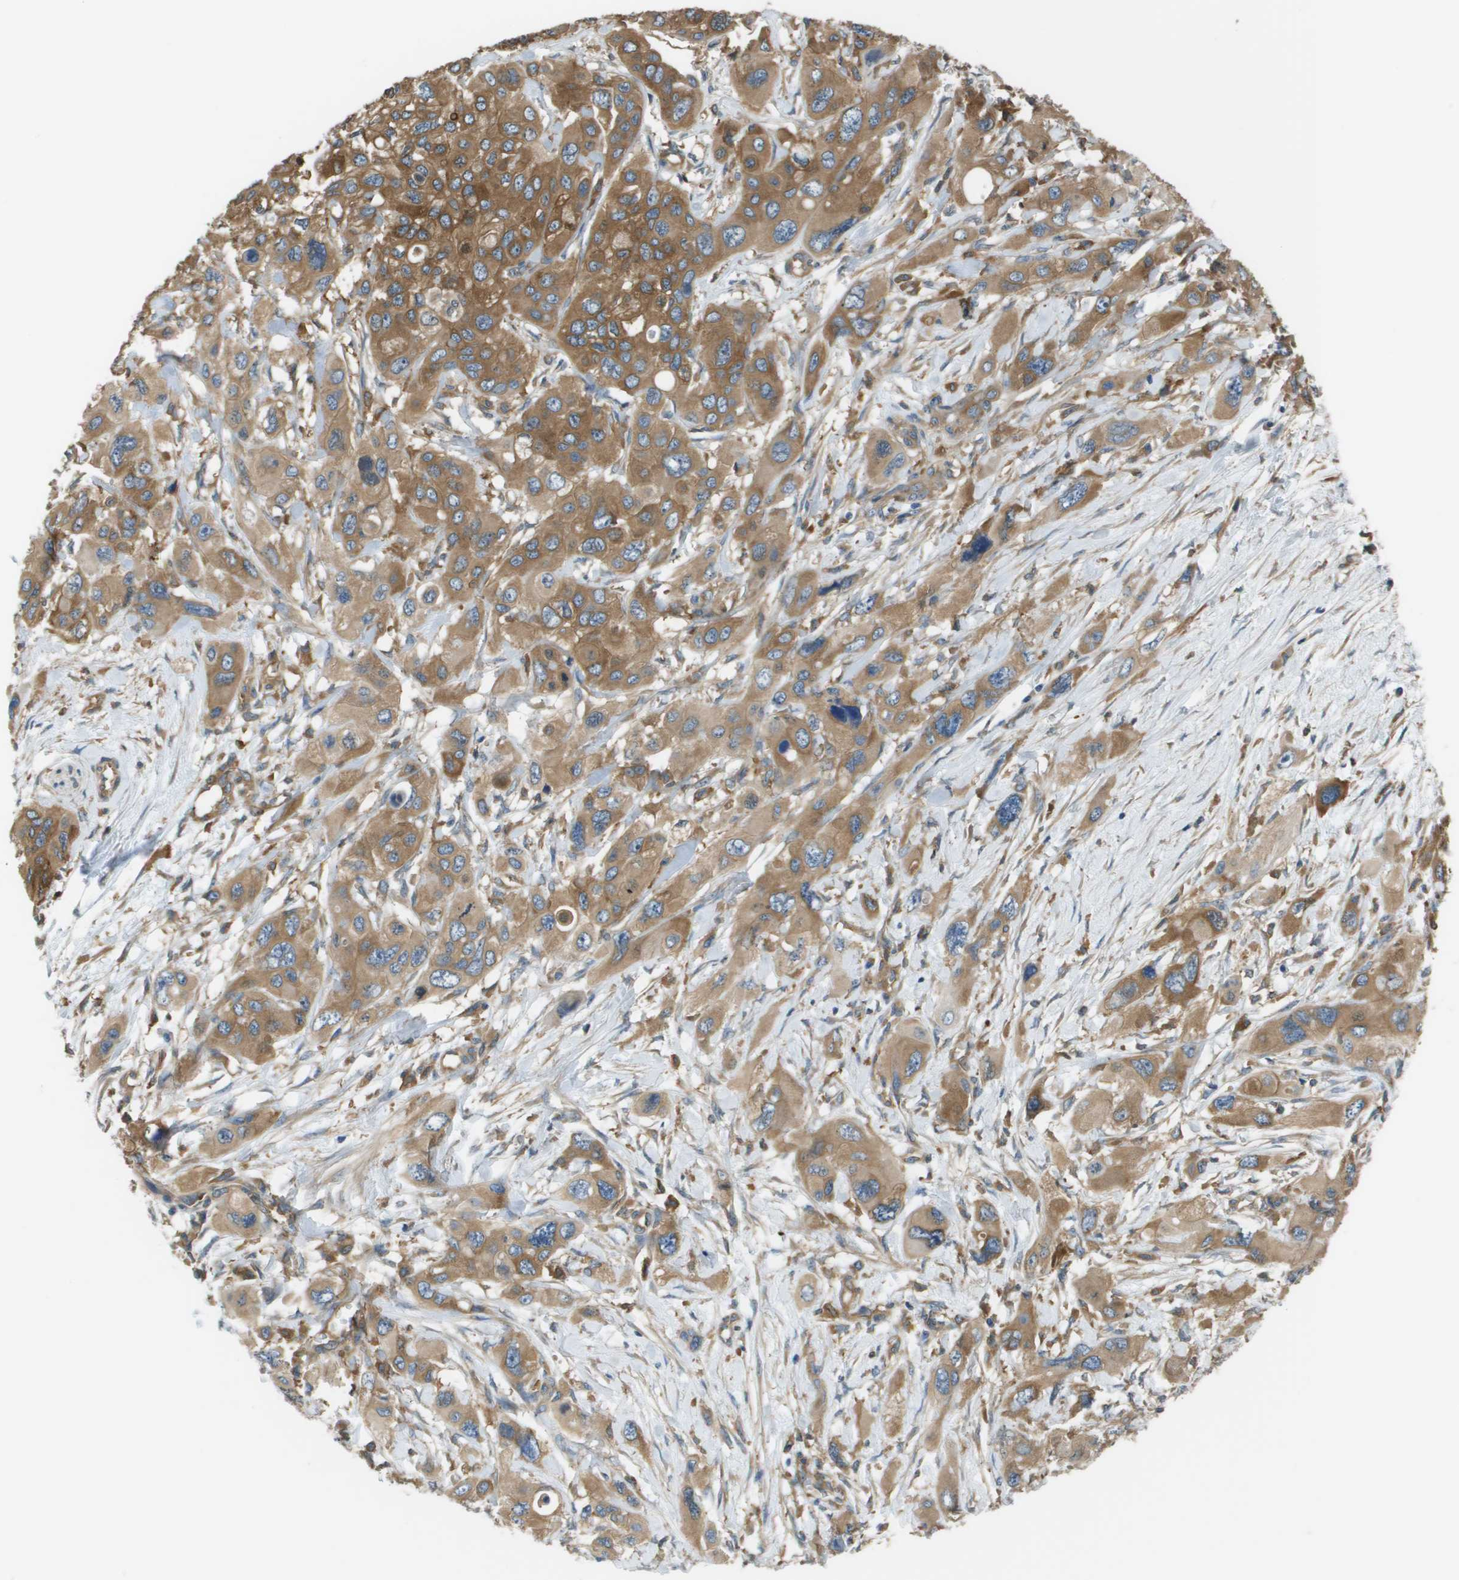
{"staining": {"intensity": "moderate", "quantity": ">75%", "location": "cytoplasmic/membranous"}, "tissue": "pancreatic cancer", "cell_type": "Tumor cells", "image_type": "cancer", "snomed": [{"axis": "morphology", "description": "Adenocarcinoma, NOS"}, {"axis": "topography", "description": "Pancreas"}], "caption": "Immunohistochemical staining of pancreatic cancer reveals moderate cytoplasmic/membranous protein expression in approximately >75% of tumor cells. Nuclei are stained in blue.", "gene": "CORO1B", "patient": {"sex": "male", "age": 73}}